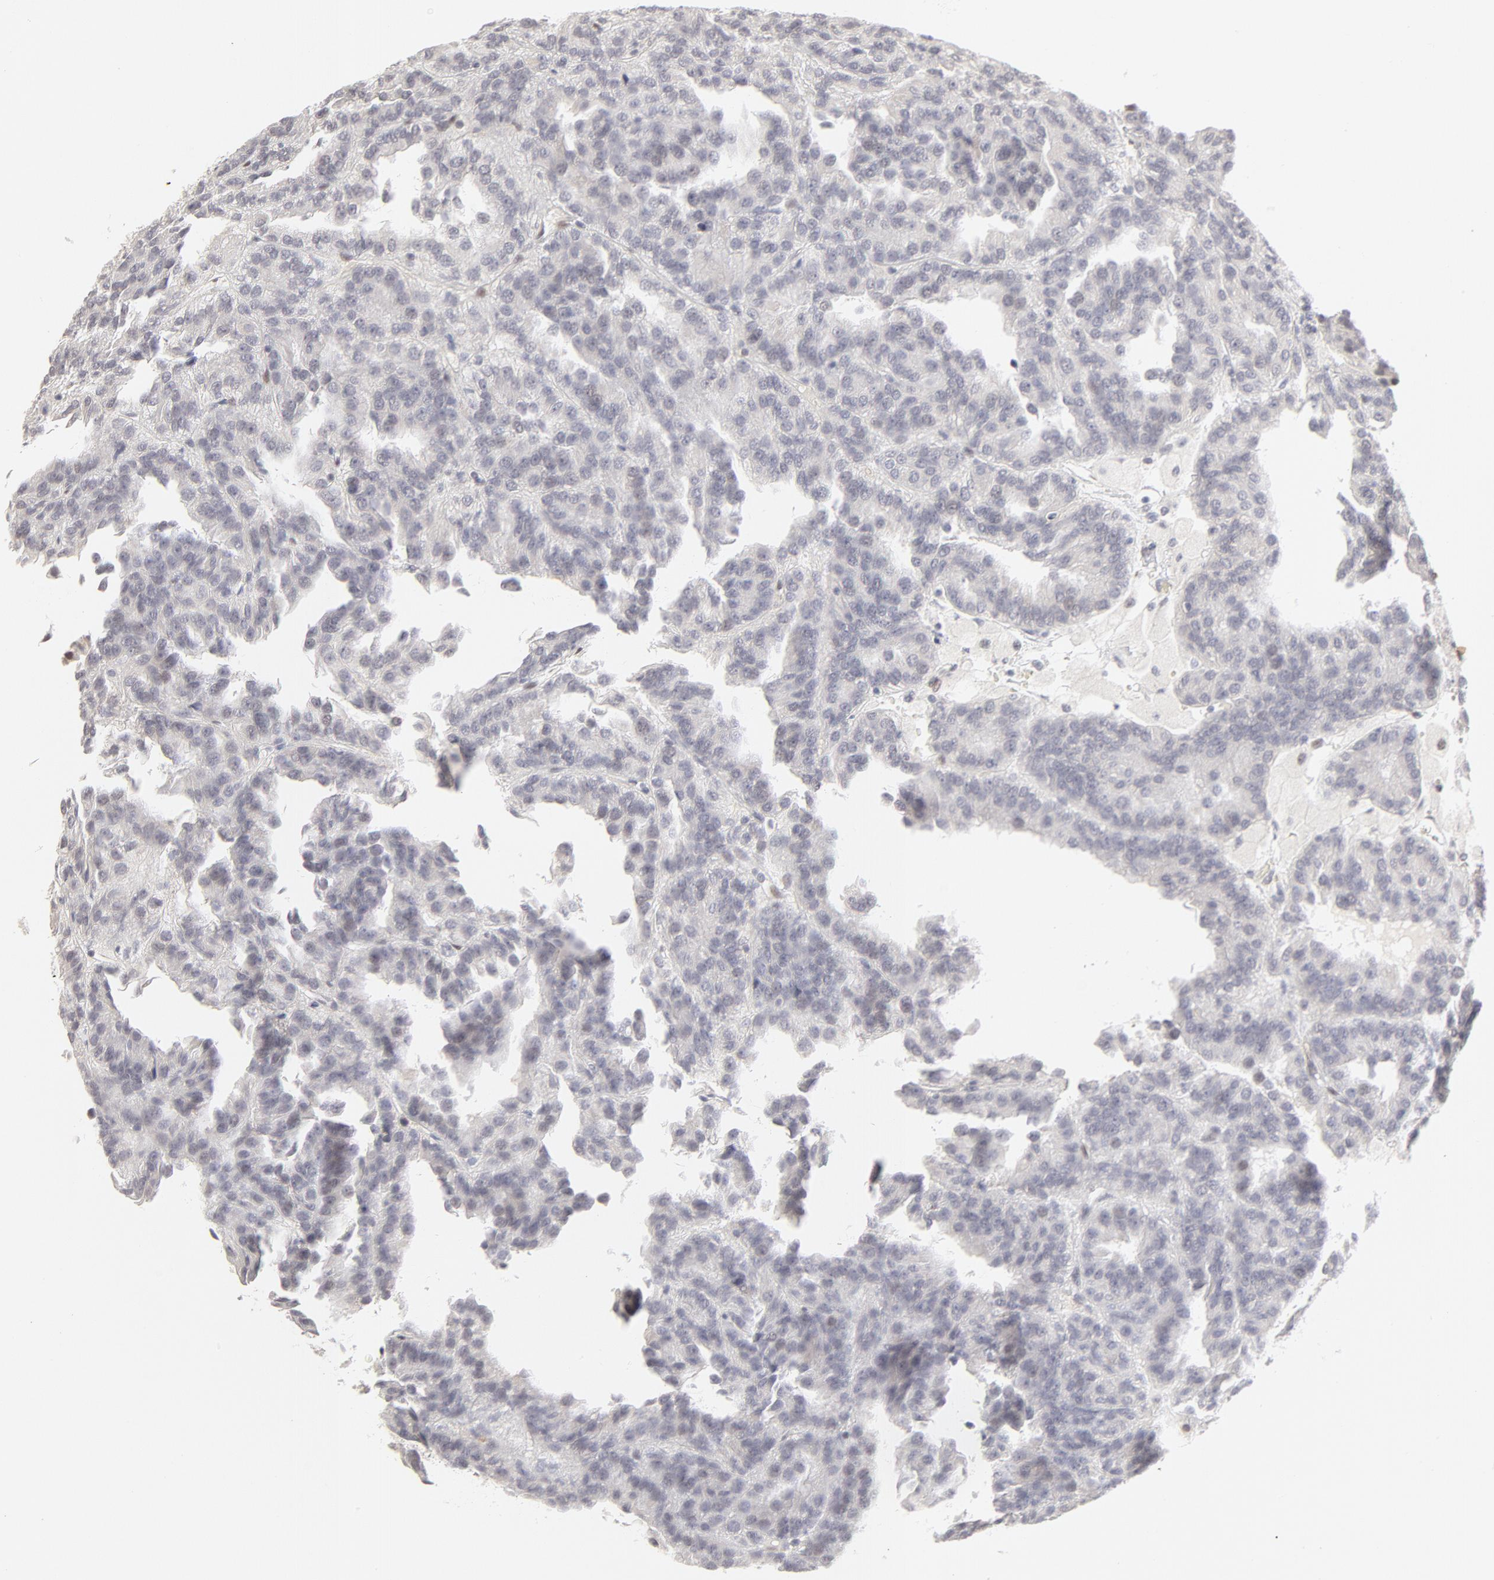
{"staining": {"intensity": "negative", "quantity": "none", "location": "none"}, "tissue": "renal cancer", "cell_type": "Tumor cells", "image_type": "cancer", "snomed": [{"axis": "morphology", "description": "Adenocarcinoma, NOS"}, {"axis": "topography", "description": "Kidney"}], "caption": "A high-resolution image shows immunohistochemistry (IHC) staining of renal cancer (adenocarcinoma), which displays no significant staining in tumor cells.", "gene": "PBX3", "patient": {"sex": "male", "age": 46}}